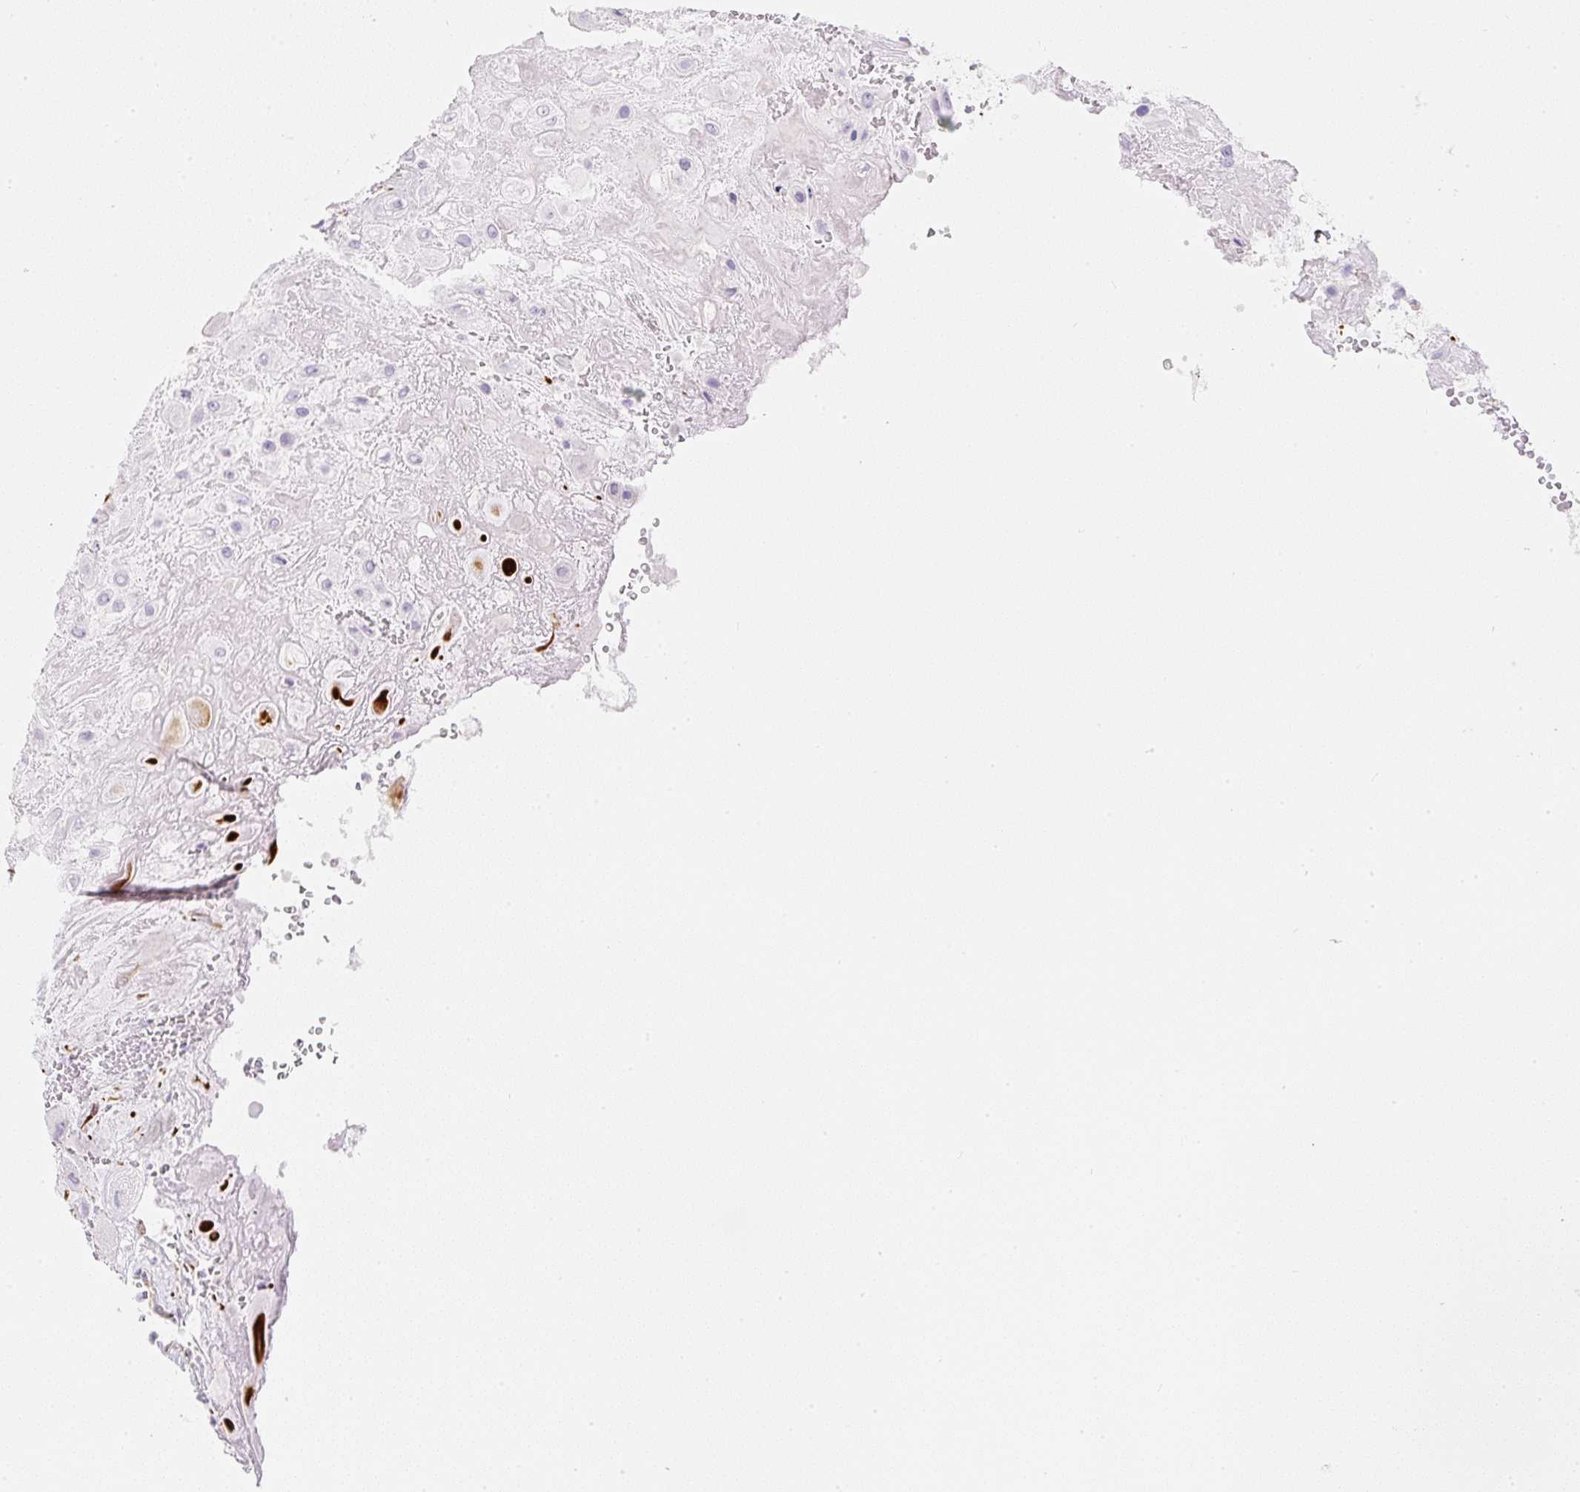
{"staining": {"intensity": "negative", "quantity": "none", "location": "none"}, "tissue": "placenta", "cell_type": "Decidual cells", "image_type": "normal", "snomed": [{"axis": "morphology", "description": "Normal tissue, NOS"}, {"axis": "topography", "description": "Placenta"}], "caption": "Decidual cells show no significant expression in benign placenta. The staining is performed using DAB brown chromogen with nuclei counter-stained in using hematoxylin.", "gene": "ZNF689", "patient": {"sex": "female", "age": 32}}